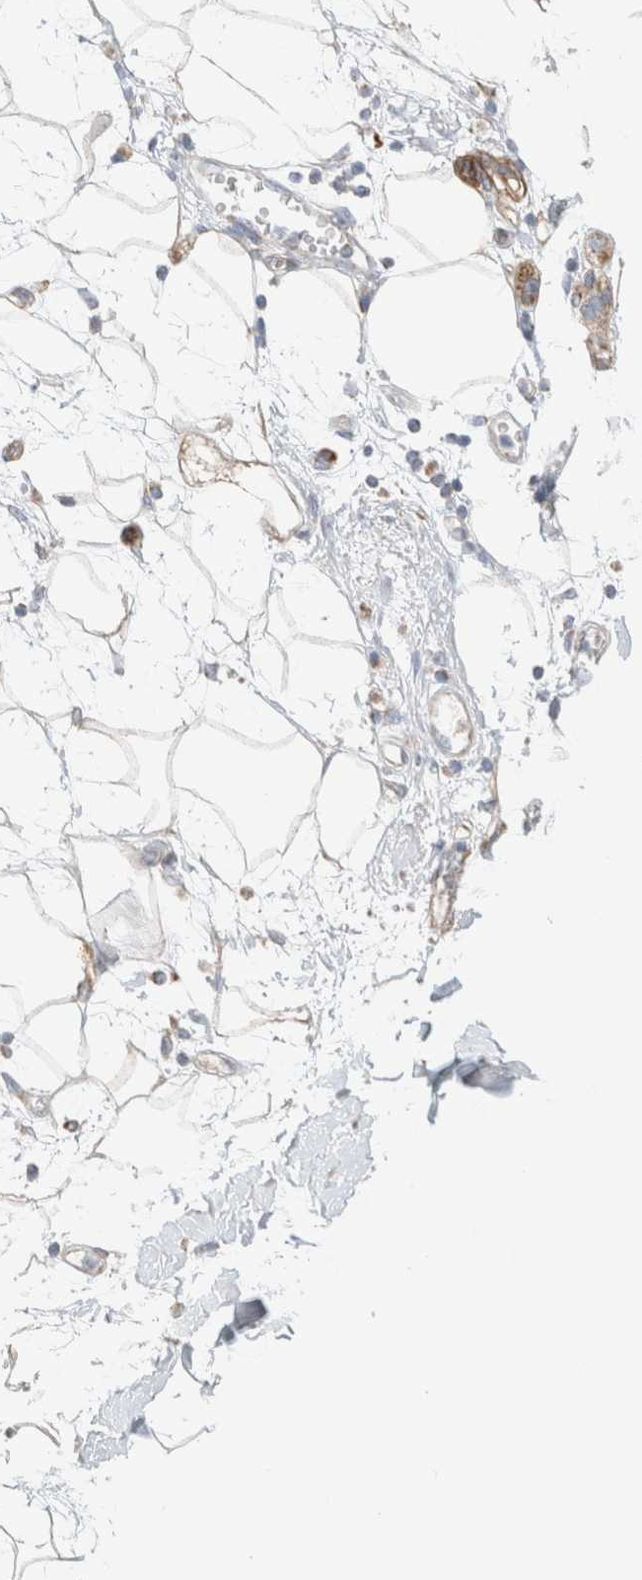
{"staining": {"intensity": "weak", "quantity": "<25%", "location": "cytoplasmic/membranous"}, "tissue": "adipose tissue", "cell_type": "Adipocytes", "image_type": "normal", "snomed": [{"axis": "morphology", "description": "Normal tissue, NOS"}, {"axis": "morphology", "description": "Adenocarcinoma, NOS"}, {"axis": "topography", "description": "Duodenum"}, {"axis": "topography", "description": "Peripheral nerve tissue"}], "caption": "Adipocytes show no significant staining in unremarkable adipose tissue. (DAB IHC, high magnification).", "gene": "MRM3", "patient": {"sex": "female", "age": 60}}